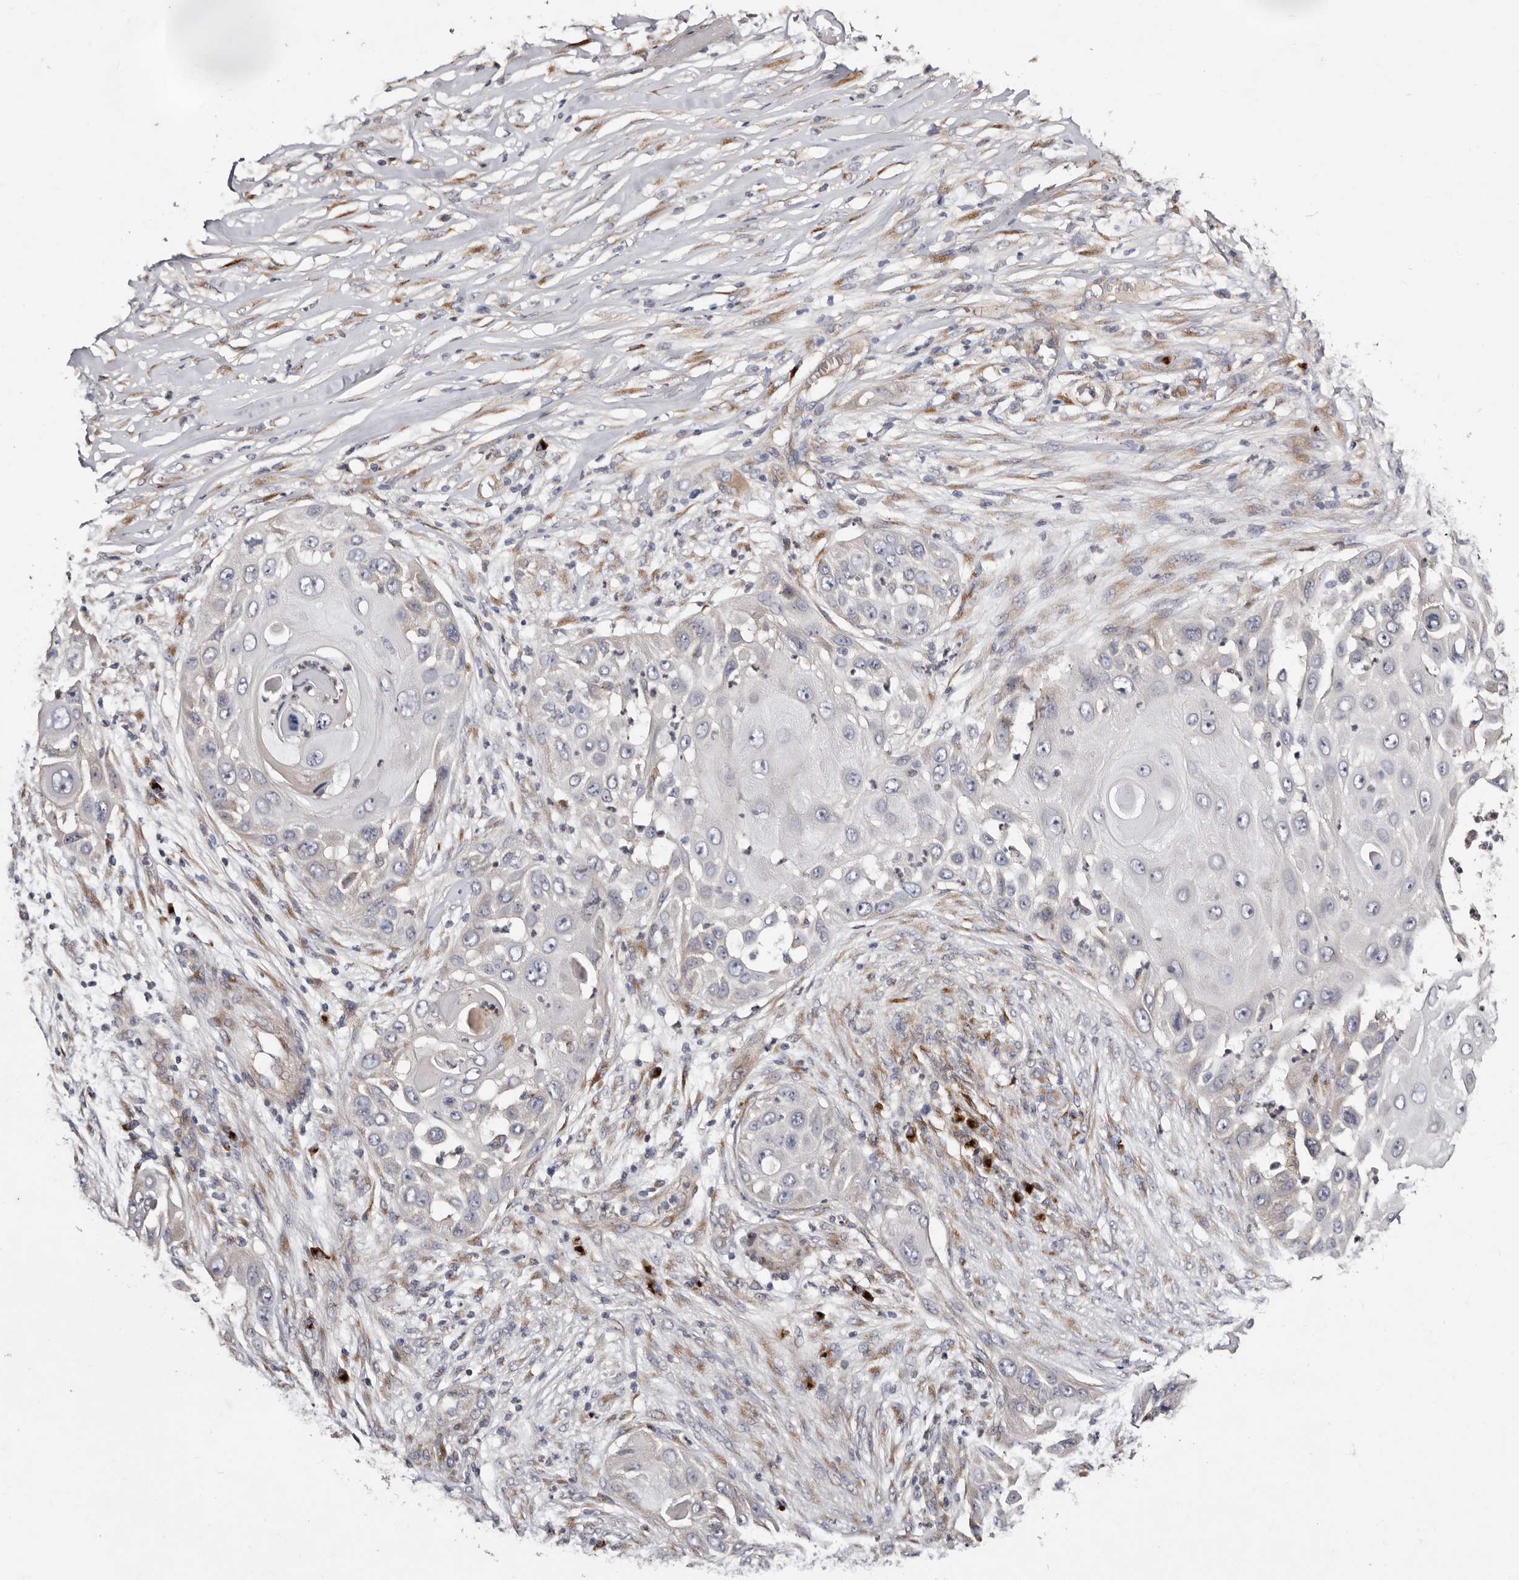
{"staining": {"intensity": "negative", "quantity": "none", "location": "none"}, "tissue": "skin cancer", "cell_type": "Tumor cells", "image_type": "cancer", "snomed": [{"axis": "morphology", "description": "Squamous cell carcinoma, NOS"}, {"axis": "topography", "description": "Skin"}], "caption": "Tumor cells show no significant expression in squamous cell carcinoma (skin).", "gene": "DACT2", "patient": {"sex": "female", "age": 44}}